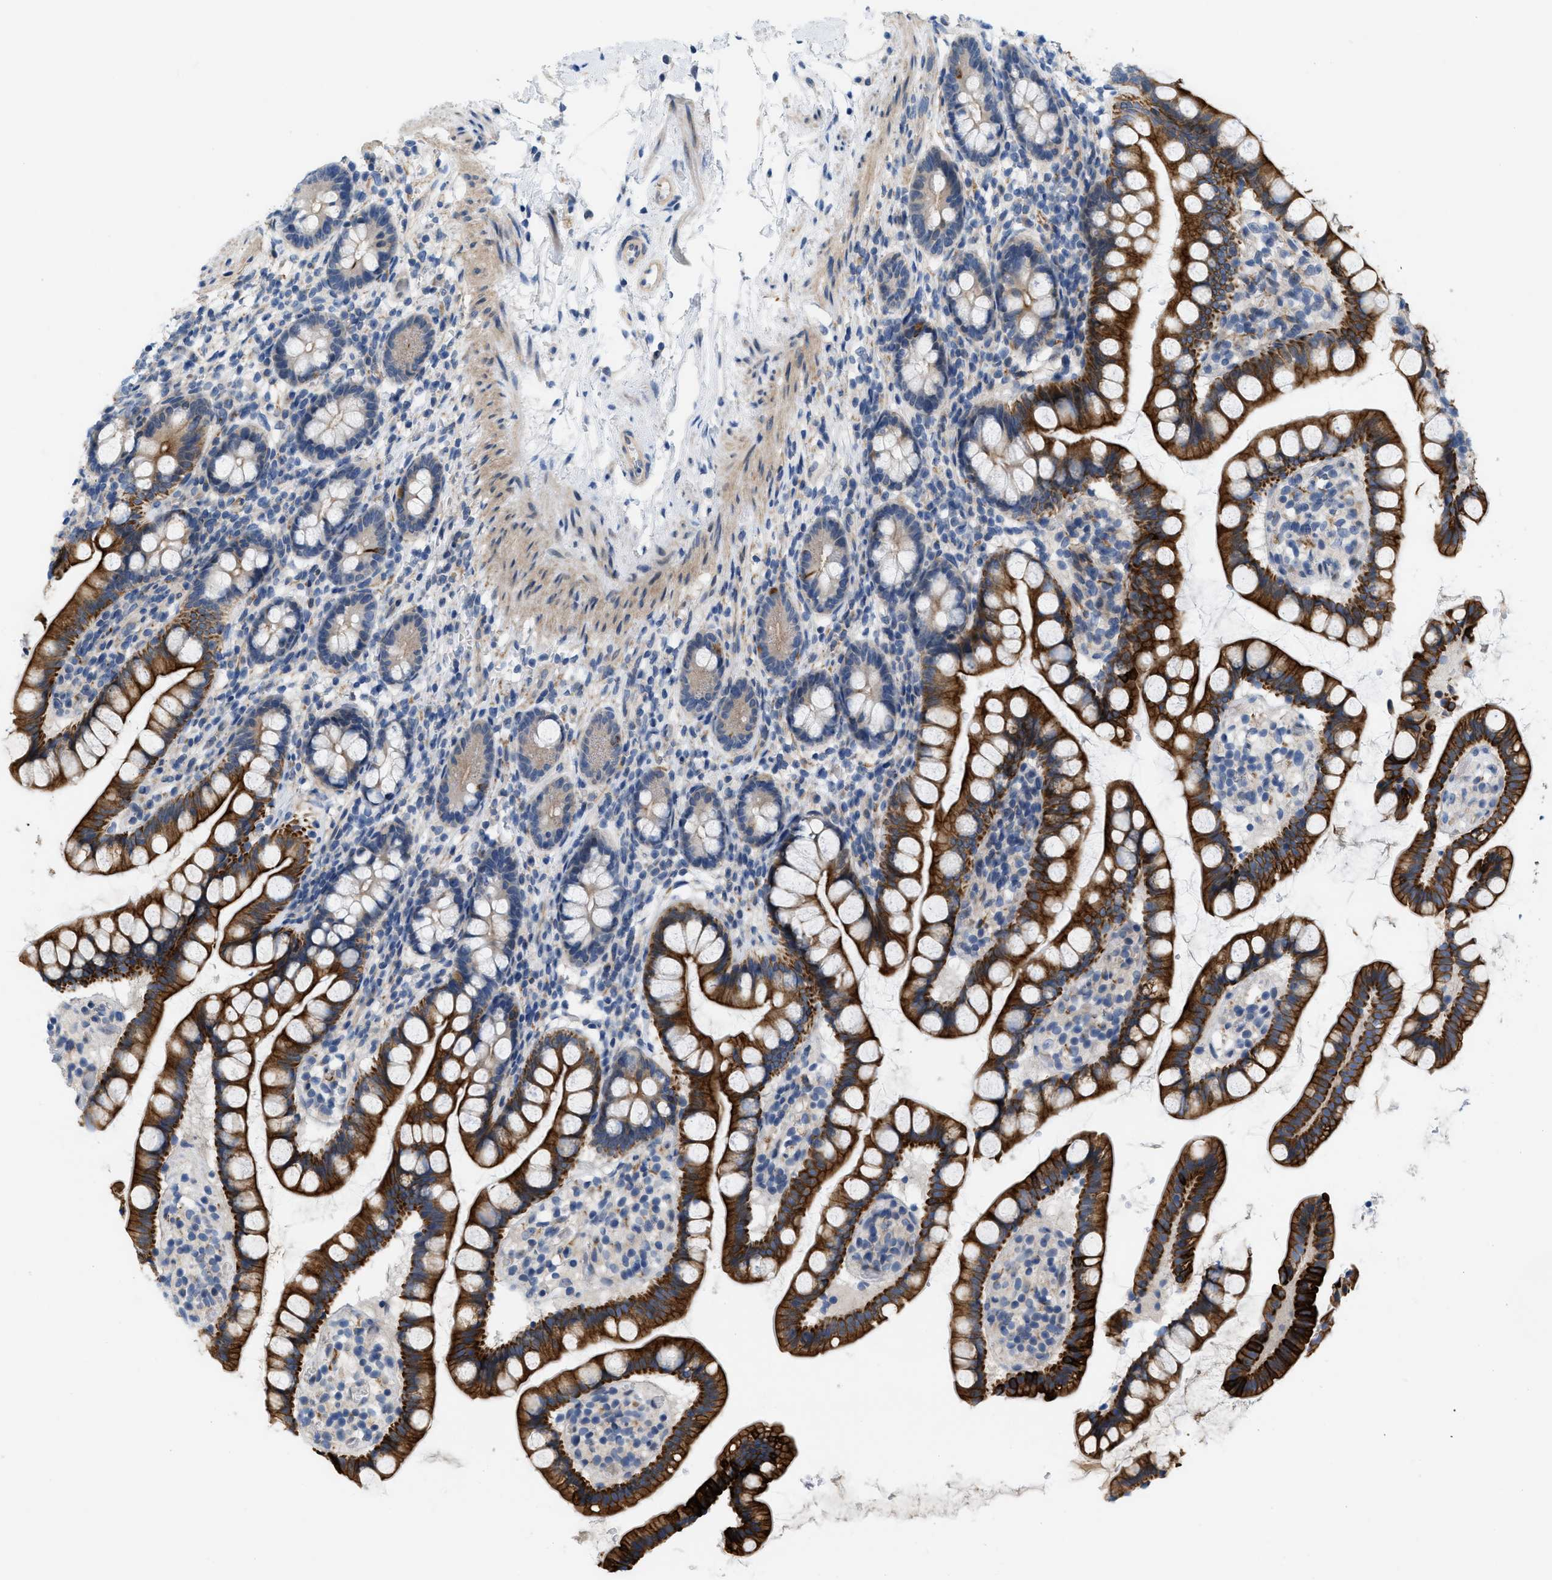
{"staining": {"intensity": "strong", "quantity": "25%-75%", "location": "cytoplasmic/membranous"}, "tissue": "small intestine", "cell_type": "Glandular cells", "image_type": "normal", "snomed": [{"axis": "morphology", "description": "Normal tissue, NOS"}, {"axis": "topography", "description": "Small intestine"}], "caption": "Protein staining of benign small intestine displays strong cytoplasmic/membranous expression in about 25%-75% of glandular cells.", "gene": "NDEL1", "patient": {"sex": "female", "age": 84}}